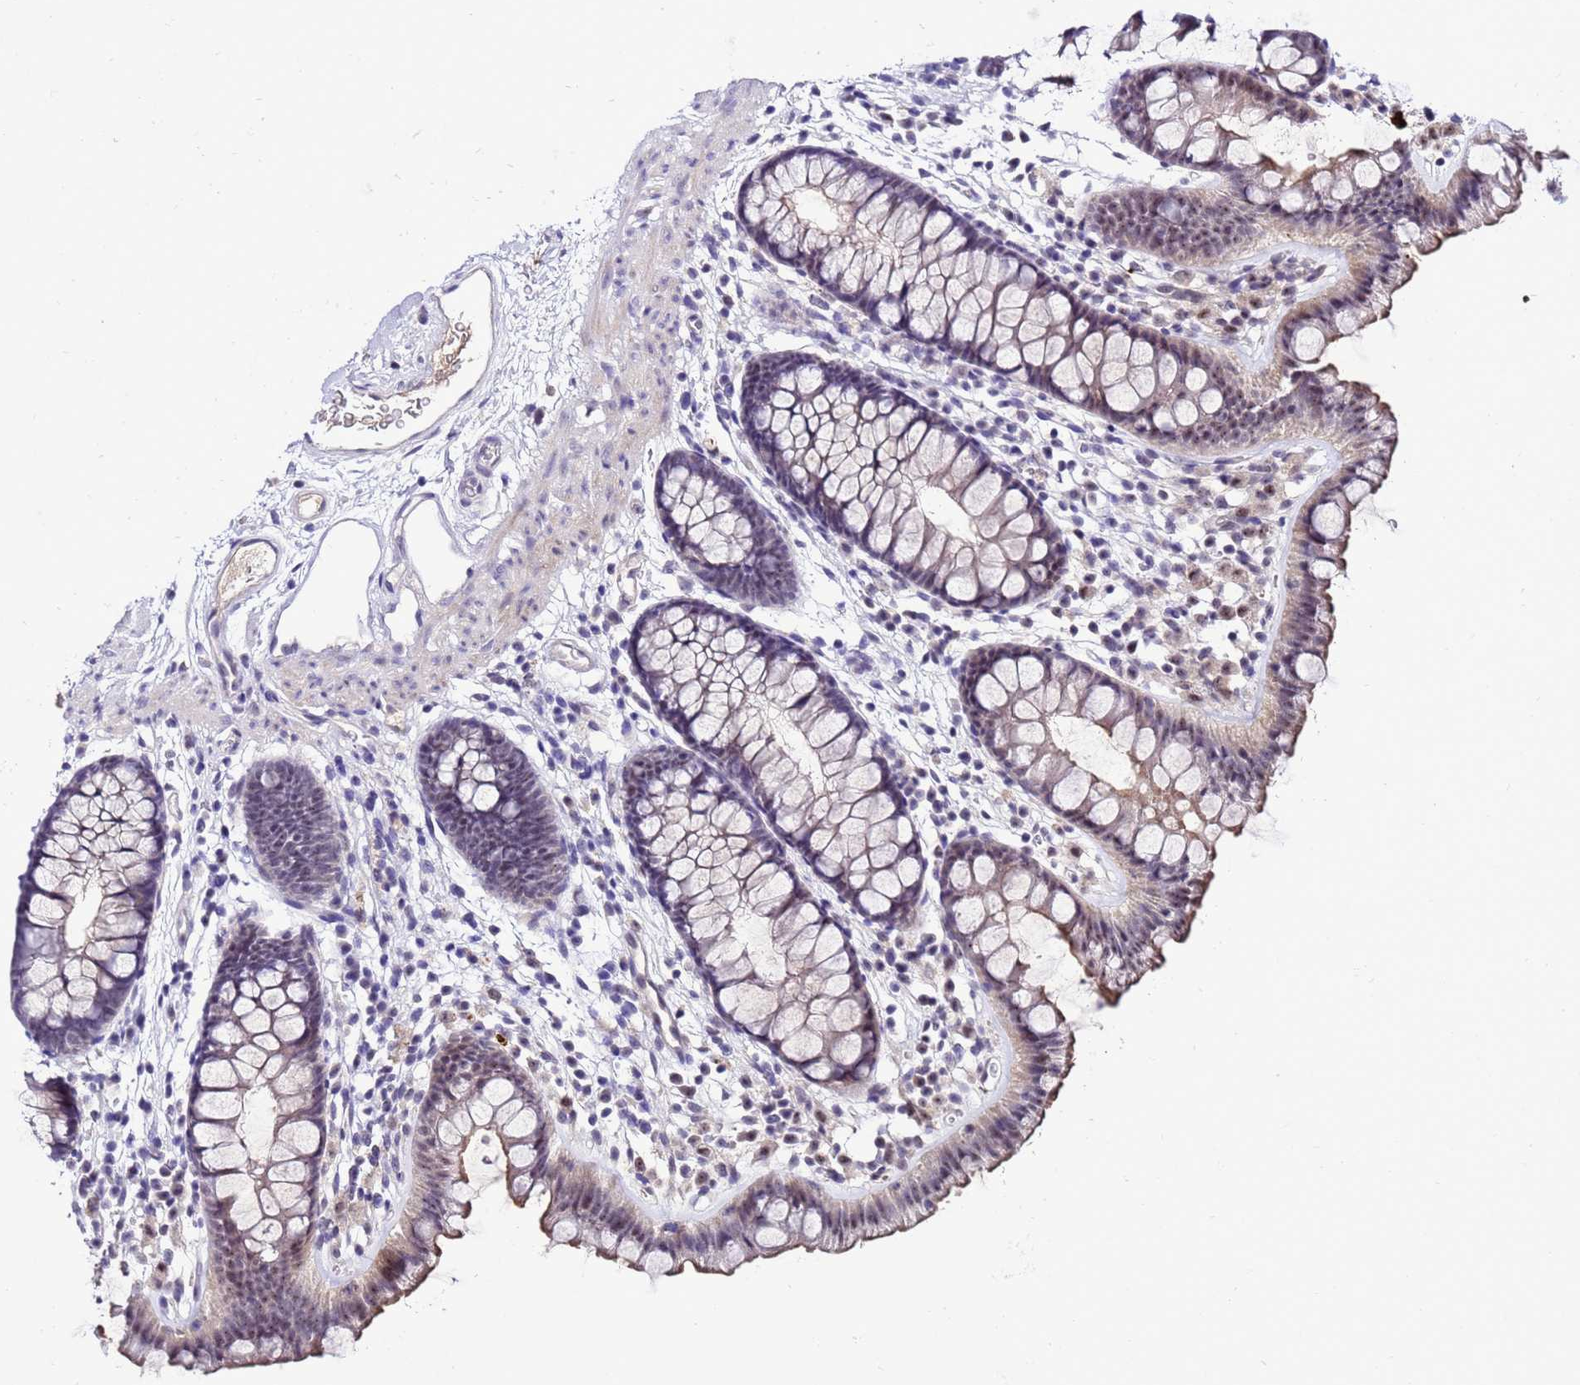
{"staining": {"intensity": "negative", "quantity": "none", "location": "none"}, "tissue": "colon", "cell_type": "Endothelial cells", "image_type": "normal", "snomed": [{"axis": "morphology", "description": "Normal tissue, NOS"}, {"axis": "topography", "description": "Colon"}], "caption": "A micrograph of human colon is negative for staining in endothelial cells. (Brightfield microscopy of DAB immunohistochemistry at high magnification).", "gene": "C19orf47", "patient": {"sex": "female", "age": 62}}